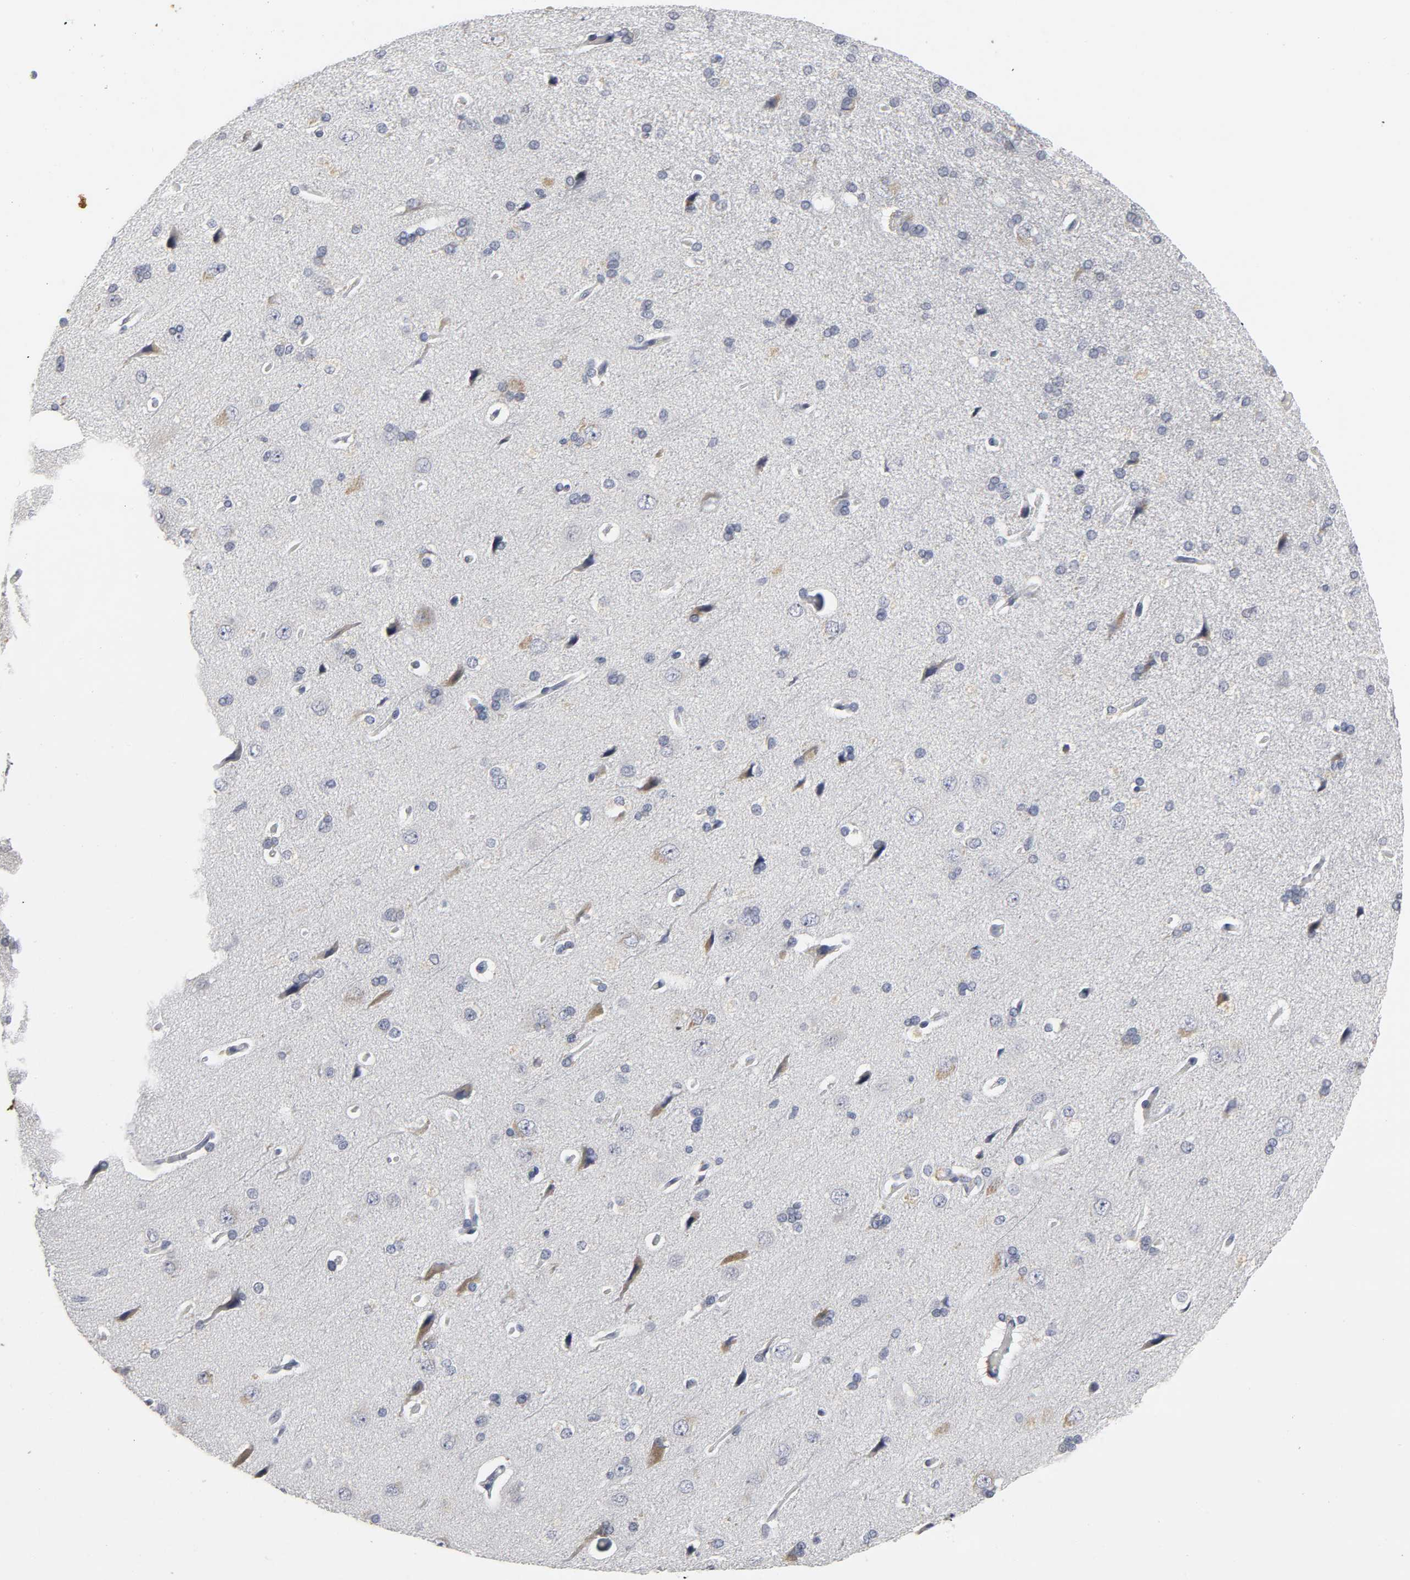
{"staining": {"intensity": "negative", "quantity": "none", "location": "none"}, "tissue": "cerebral cortex", "cell_type": "Endothelial cells", "image_type": "normal", "snomed": [{"axis": "morphology", "description": "Normal tissue, NOS"}, {"axis": "topography", "description": "Cerebral cortex"}], "caption": "This is an immunohistochemistry (IHC) micrograph of benign cerebral cortex. There is no staining in endothelial cells.", "gene": "TCAP", "patient": {"sex": "male", "age": 62}}